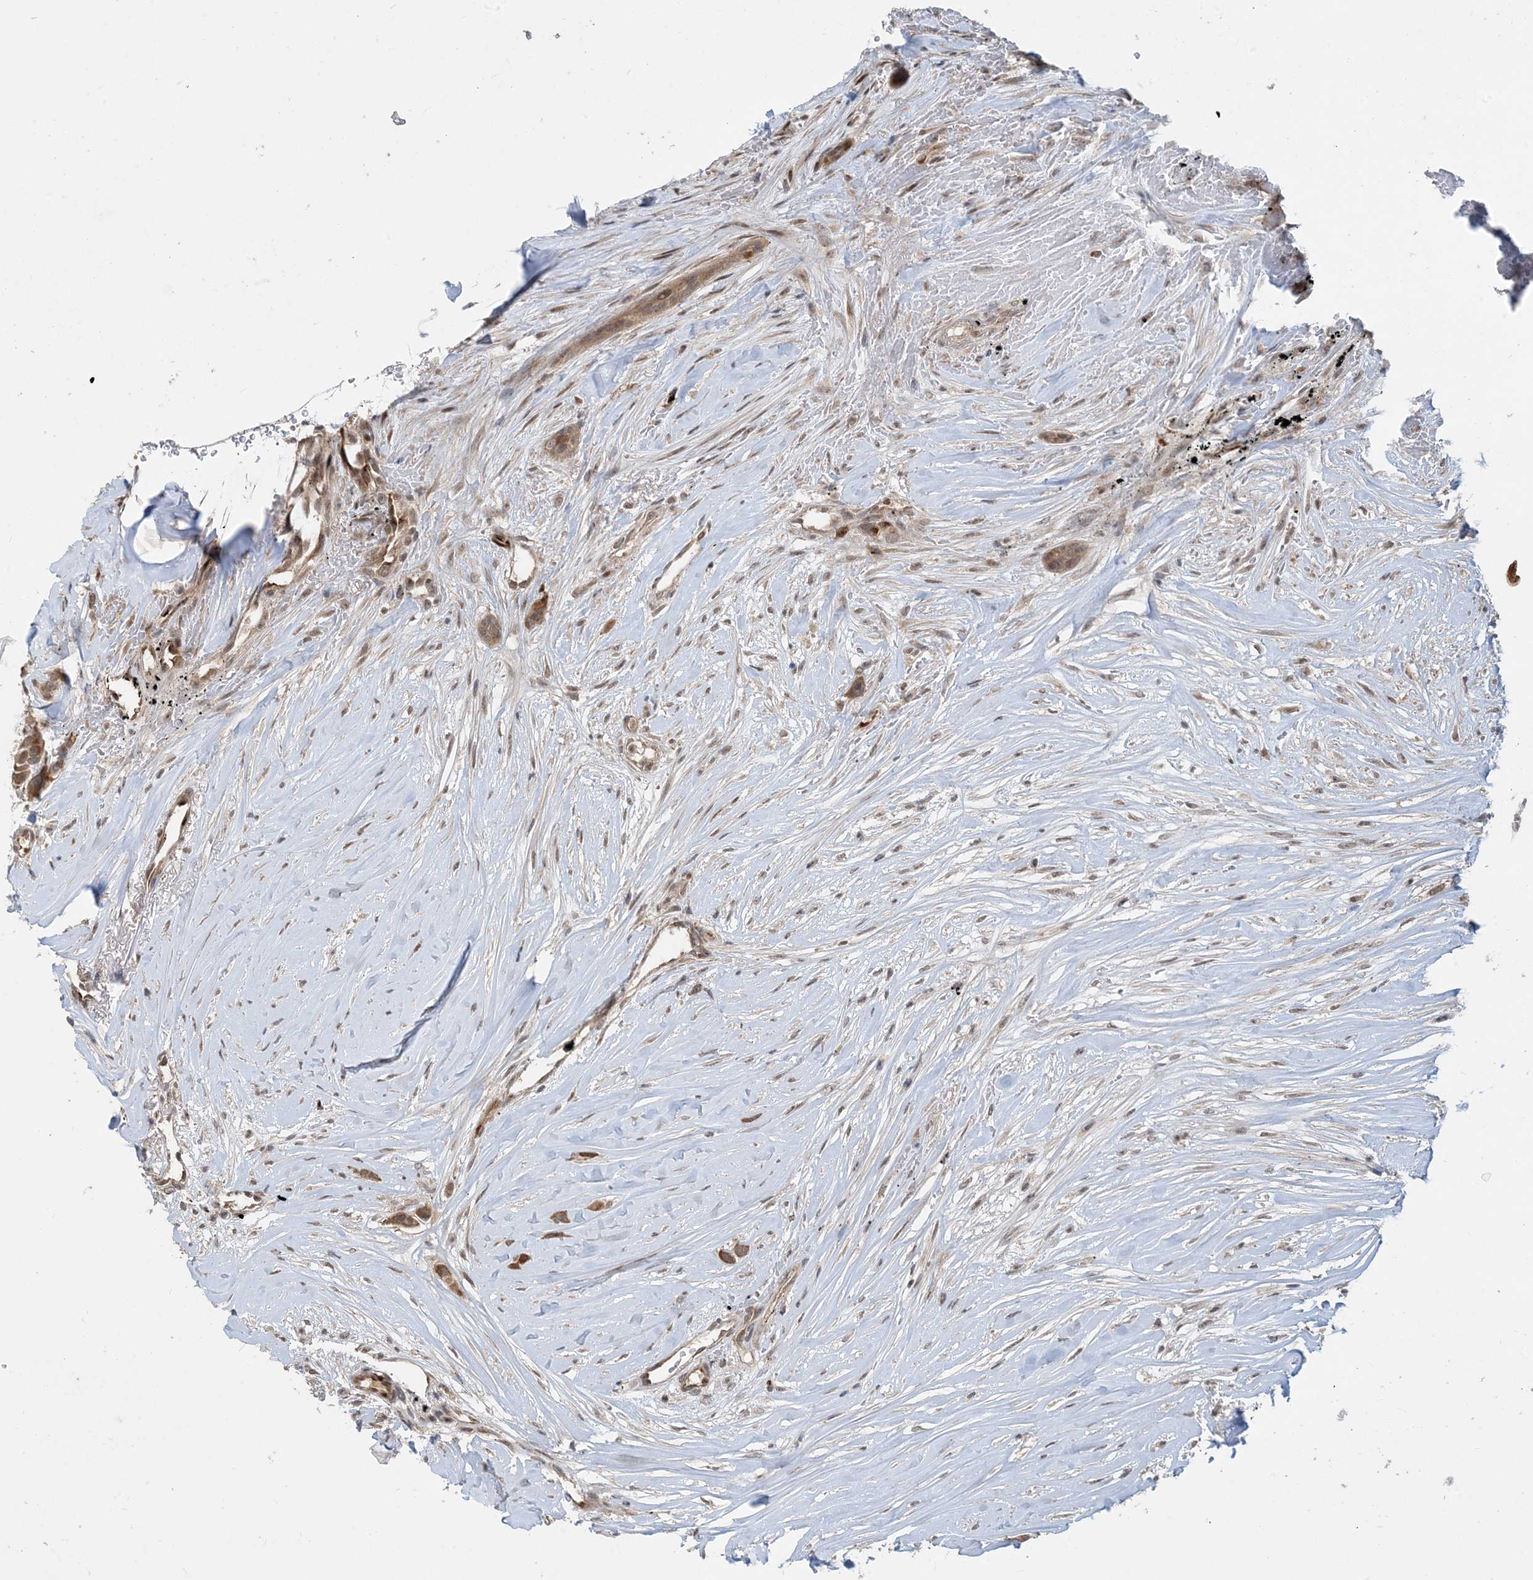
{"staining": {"intensity": "moderate", "quantity": ">75%", "location": "cytoplasmic/membranous"}, "tissue": "breast cancer", "cell_type": "Tumor cells", "image_type": "cancer", "snomed": [{"axis": "morphology", "description": "Lobular carcinoma"}, {"axis": "topography", "description": "Breast"}], "caption": "Brown immunohistochemical staining in lobular carcinoma (breast) reveals moderate cytoplasmic/membranous staining in about >75% of tumor cells. (Stains: DAB (3,3'-diaminobenzidine) in brown, nuclei in blue, Microscopy: brightfield microscopy at high magnification).", "gene": "TINAG", "patient": {"sex": "female", "age": 51}}